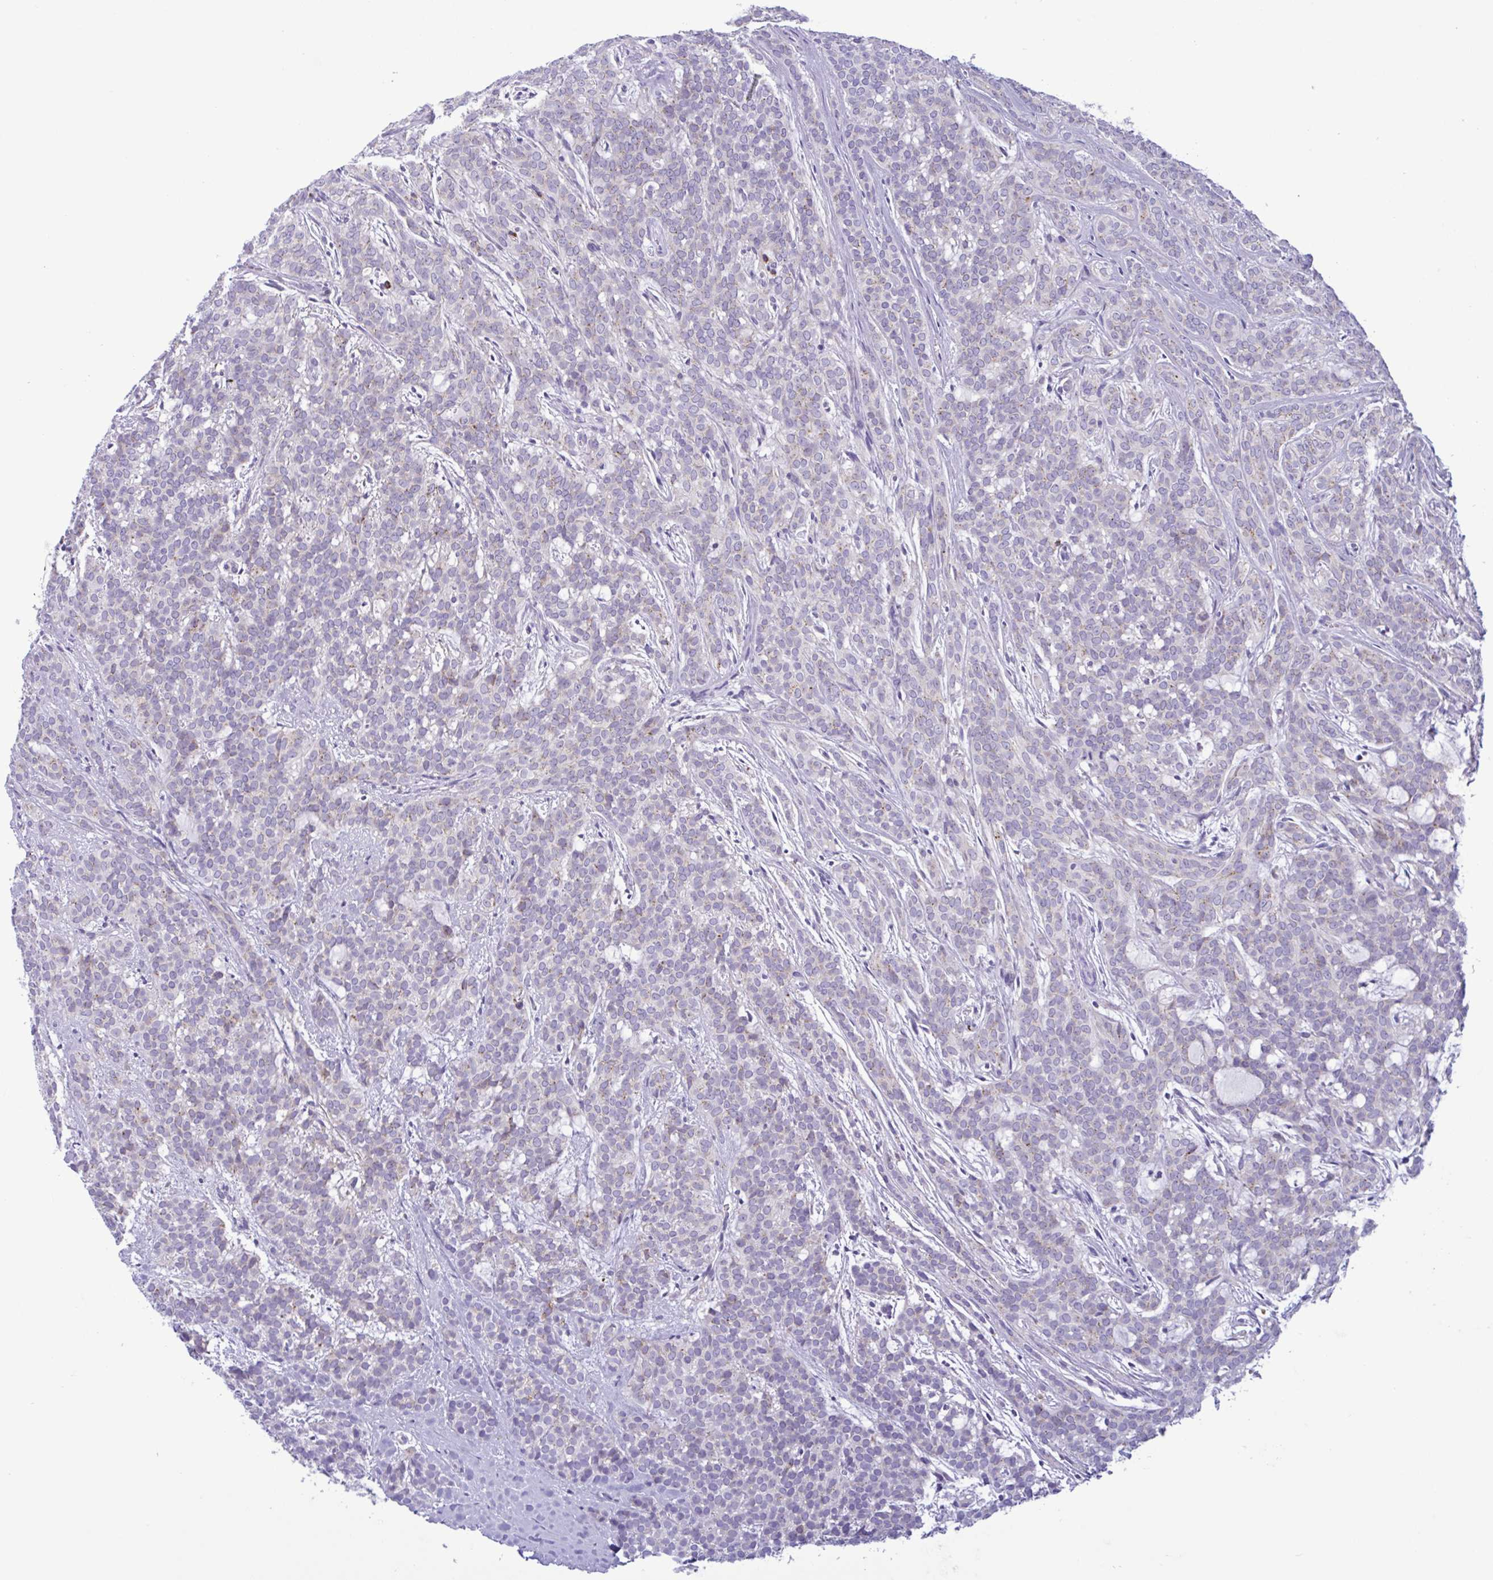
{"staining": {"intensity": "negative", "quantity": "none", "location": "none"}, "tissue": "head and neck cancer", "cell_type": "Tumor cells", "image_type": "cancer", "snomed": [{"axis": "morphology", "description": "Normal tissue, NOS"}, {"axis": "morphology", "description": "Adenocarcinoma, NOS"}, {"axis": "topography", "description": "Oral tissue"}, {"axis": "topography", "description": "Head-Neck"}], "caption": "The histopathology image demonstrates no staining of tumor cells in head and neck cancer.", "gene": "SREBF1", "patient": {"sex": "female", "age": 57}}